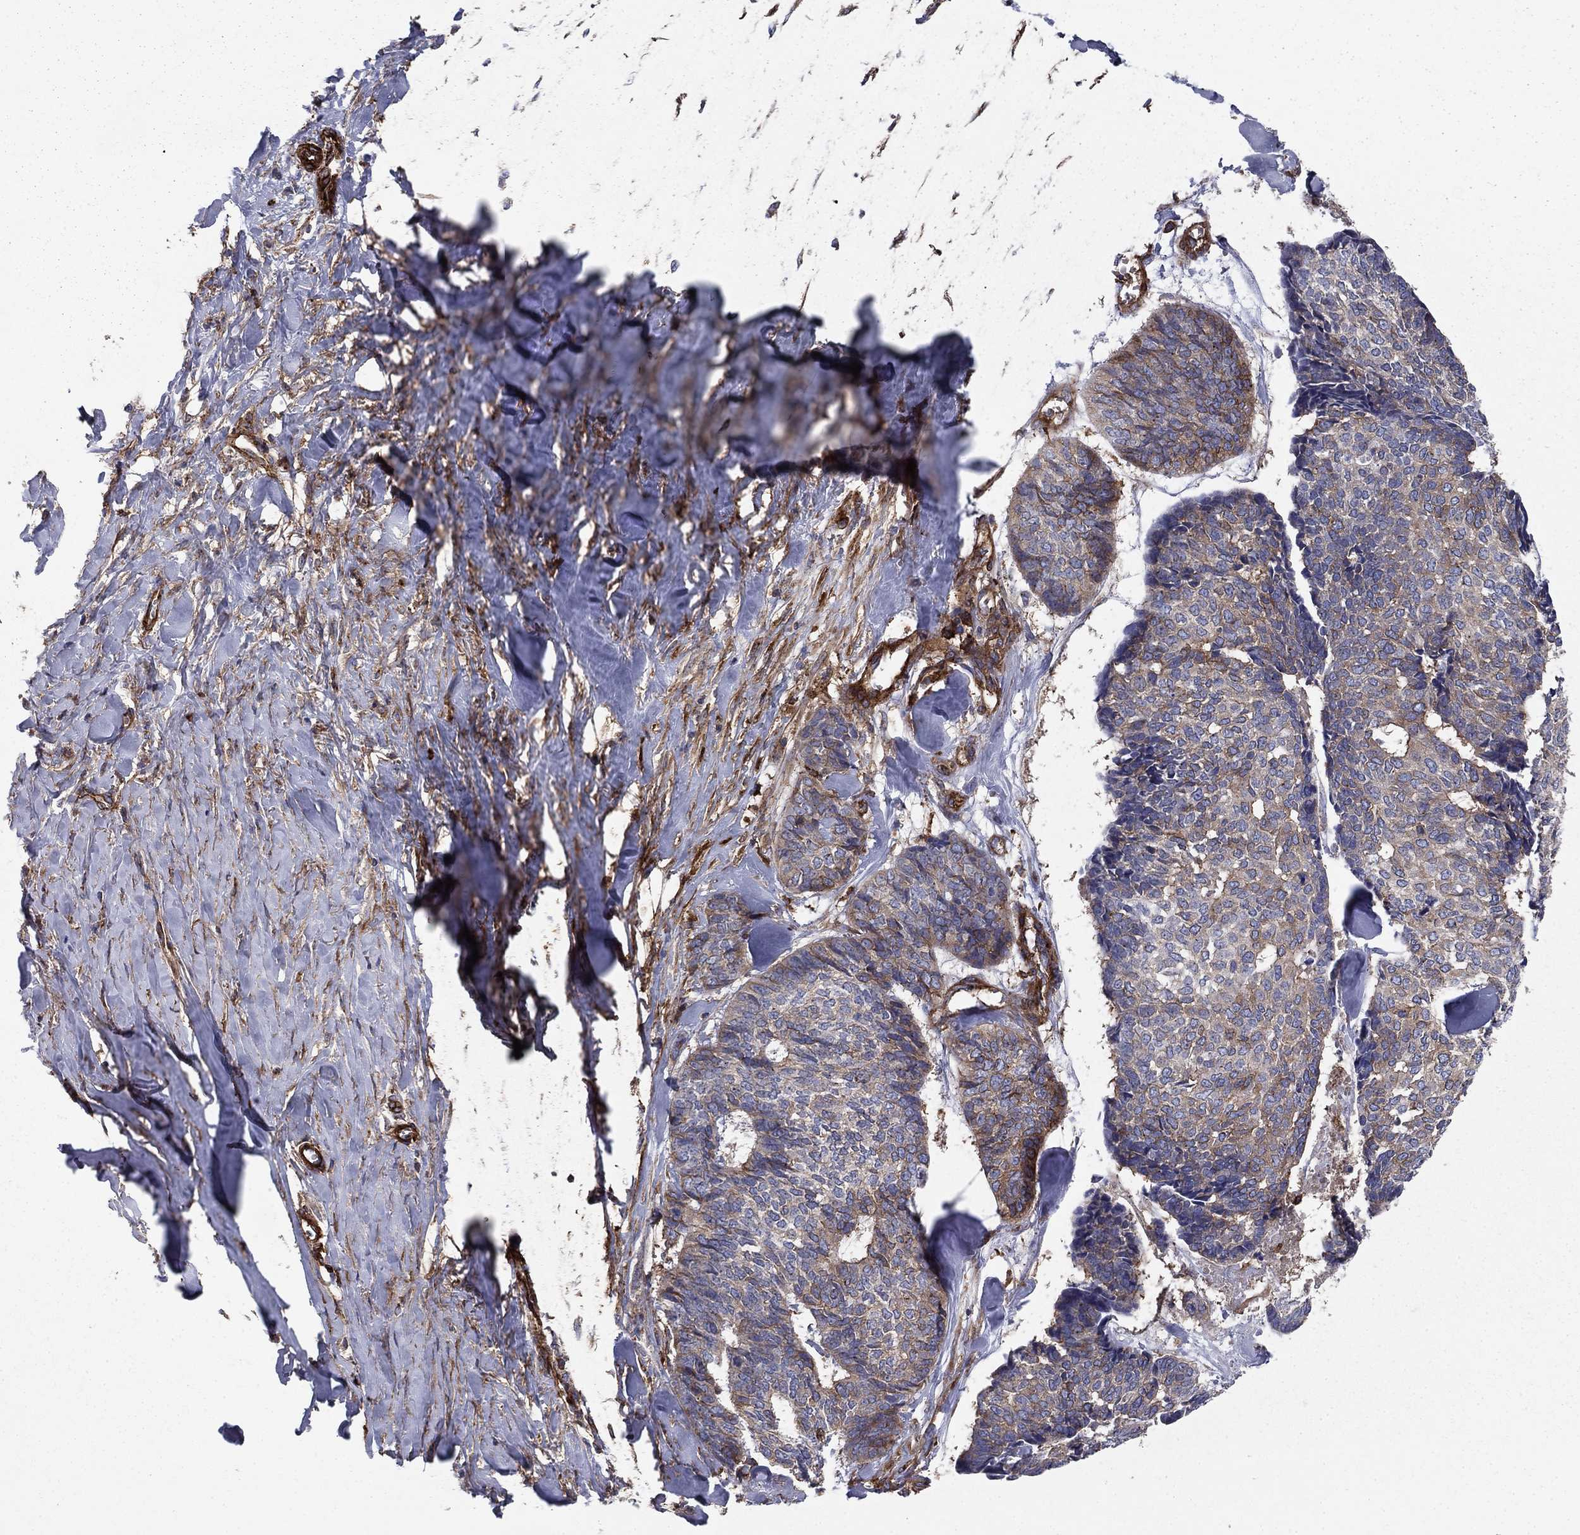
{"staining": {"intensity": "weak", "quantity": "25%-75%", "location": "cytoplasmic/membranous"}, "tissue": "skin cancer", "cell_type": "Tumor cells", "image_type": "cancer", "snomed": [{"axis": "morphology", "description": "Basal cell carcinoma"}, {"axis": "topography", "description": "Skin"}], "caption": "Skin cancer stained with immunohistochemistry displays weak cytoplasmic/membranous expression in approximately 25%-75% of tumor cells.", "gene": "EHBP1L1", "patient": {"sex": "male", "age": 86}}